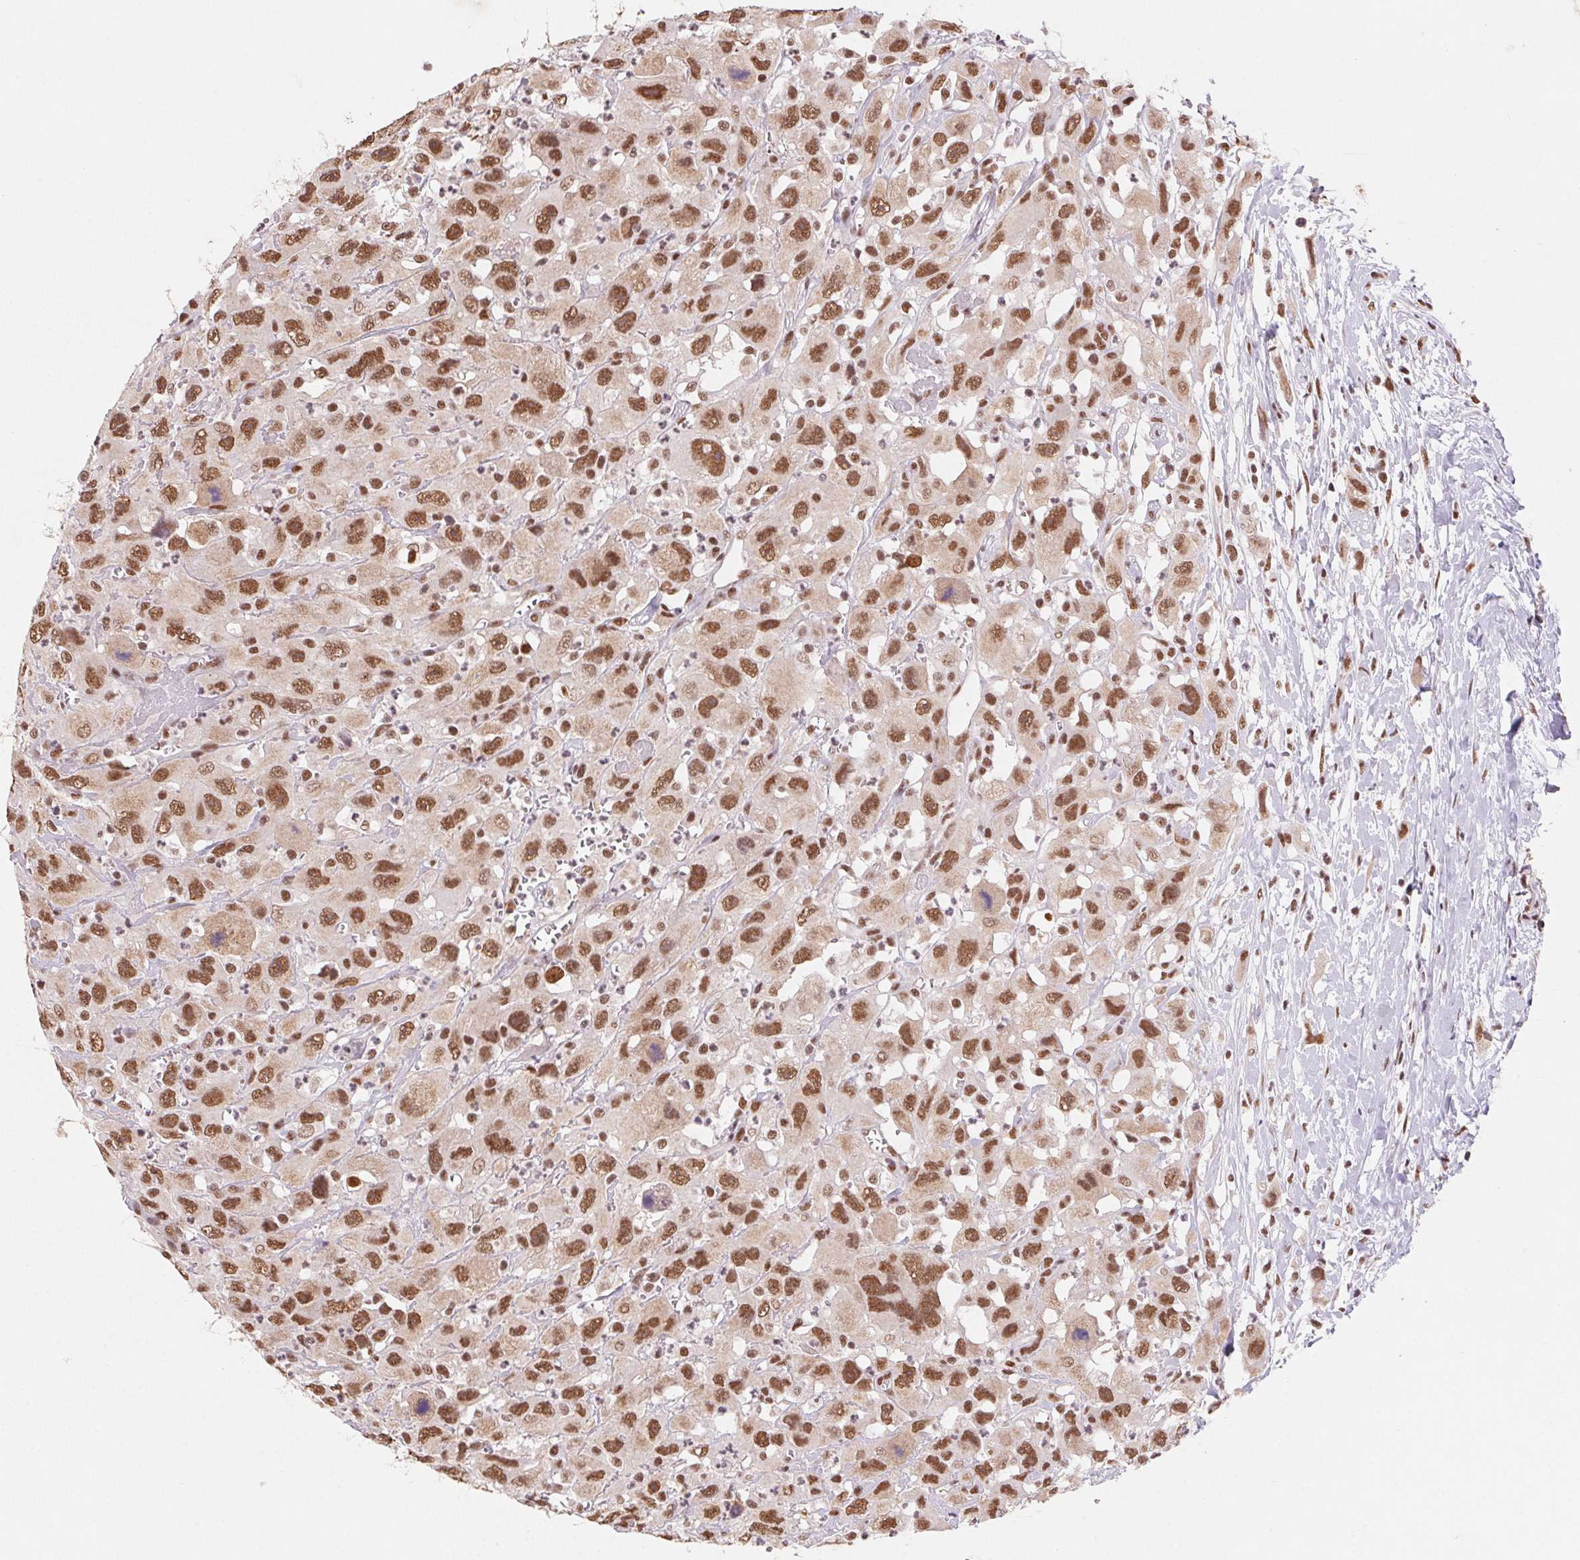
{"staining": {"intensity": "moderate", "quantity": ">75%", "location": "nuclear"}, "tissue": "head and neck cancer", "cell_type": "Tumor cells", "image_type": "cancer", "snomed": [{"axis": "morphology", "description": "Squamous cell carcinoma, NOS"}, {"axis": "morphology", "description": "Squamous cell carcinoma, metastatic, NOS"}, {"axis": "topography", "description": "Oral tissue"}, {"axis": "topography", "description": "Head-Neck"}], "caption": "High-magnification brightfield microscopy of head and neck cancer stained with DAB (brown) and counterstained with hematoxylin (blue). tumor cells exhibit moderate nuclear positivity is seen in about>75% of cells. (IHC, brightfield microscopy, high magnification).", "gene": "SNRPG", "patient": {"sex": "female", "age": 85}}